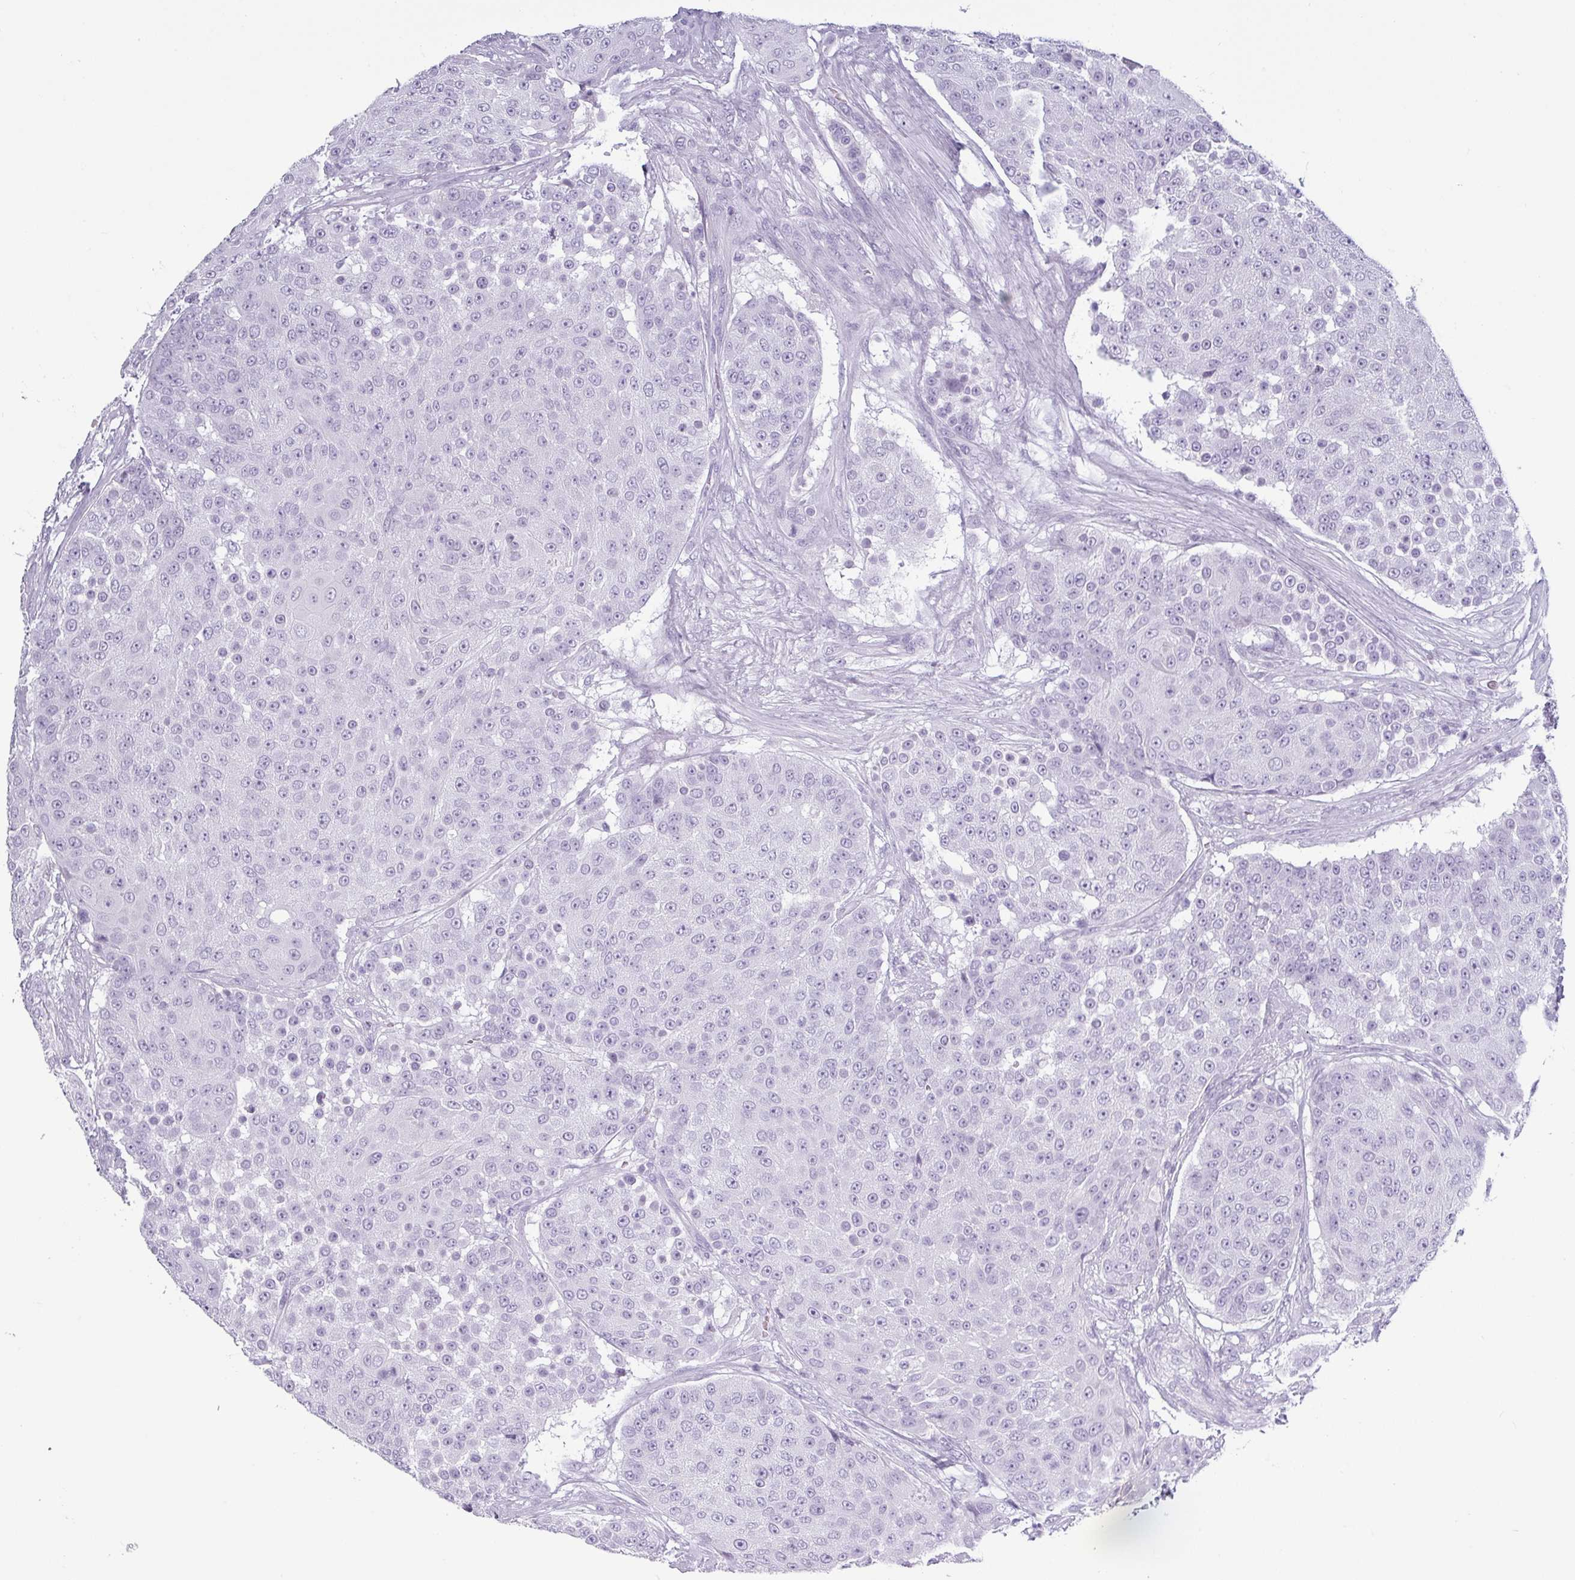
{"staining": {"intensity": "negative", "quantity": "none", "location": "none"}, "tissue": "urothelial cancer", "cell_type": "Tumor cells", "image_type": "cancer", "snomed": [{"axis": "morphology", "description": "Urothelial carcinoma, High grade"}, {"axis": "topography", "description": "Urinary bladder"}], "caption": "DAB immunohistochemical staining of urothelial cancer displays no significant staining in tumor cells. (Brightfield microscopy of DAB immunohistochemistry (IHC) at high magnification).", "gene": "CRYBB2", "patient": {"sex": "female", "age": 63}}